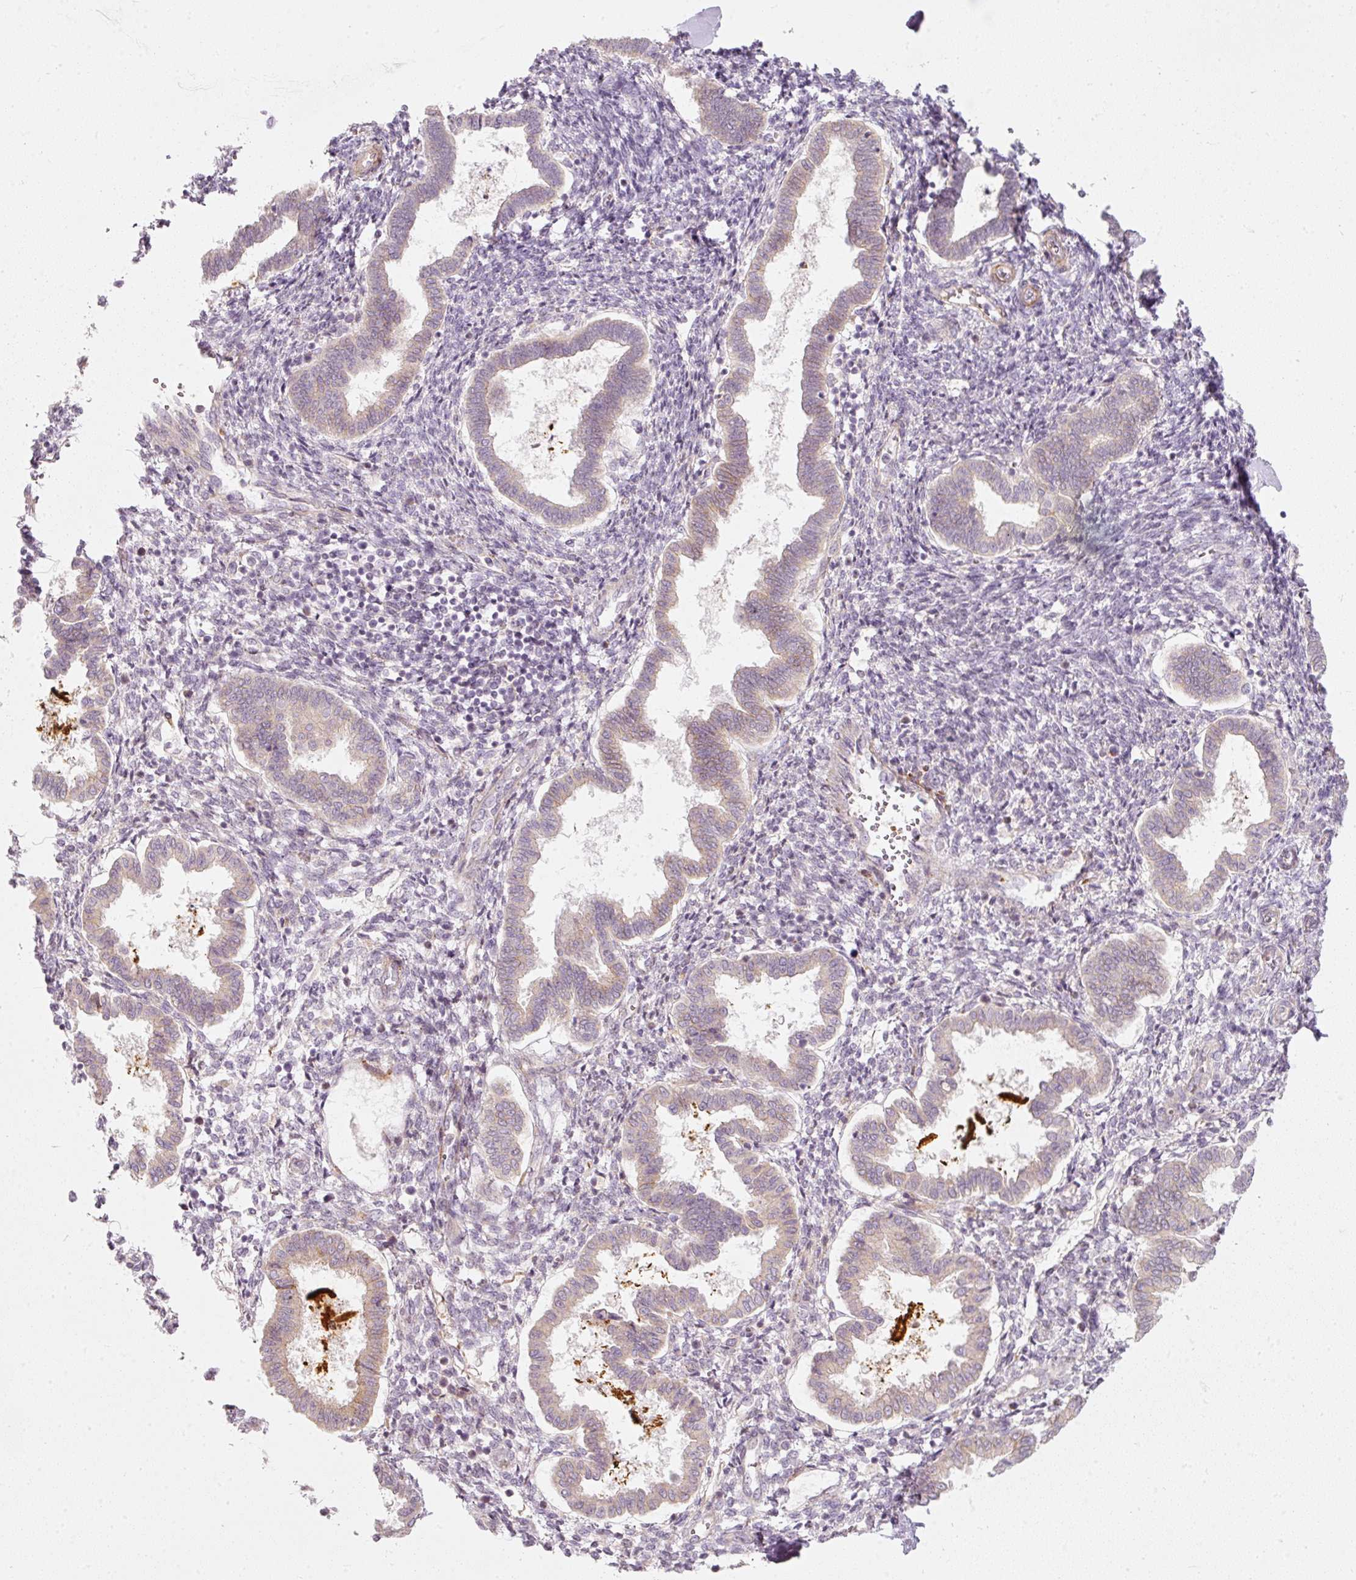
{"staining": {"intensity": "weak", "quantity": "25%-75%", "location": "cytoplasmic/membranous"}, "tissue": "endometrium", "cell_type": "Cells in endometrial stroma", "image_type": "normal", "snomed": [{"axis": "morphology", "description": "Normal tissue, NOS"}, {"axis": "topography", "description": "Endometrium"}], "caption": "A low amount of weak cytoplasmic/membranous positivity is identified in about 25%-75% of cells in endometrial stroma in normal endometrium.", "gene": "KCNQ1", "patient": {"sex": "female", "age": 24}}